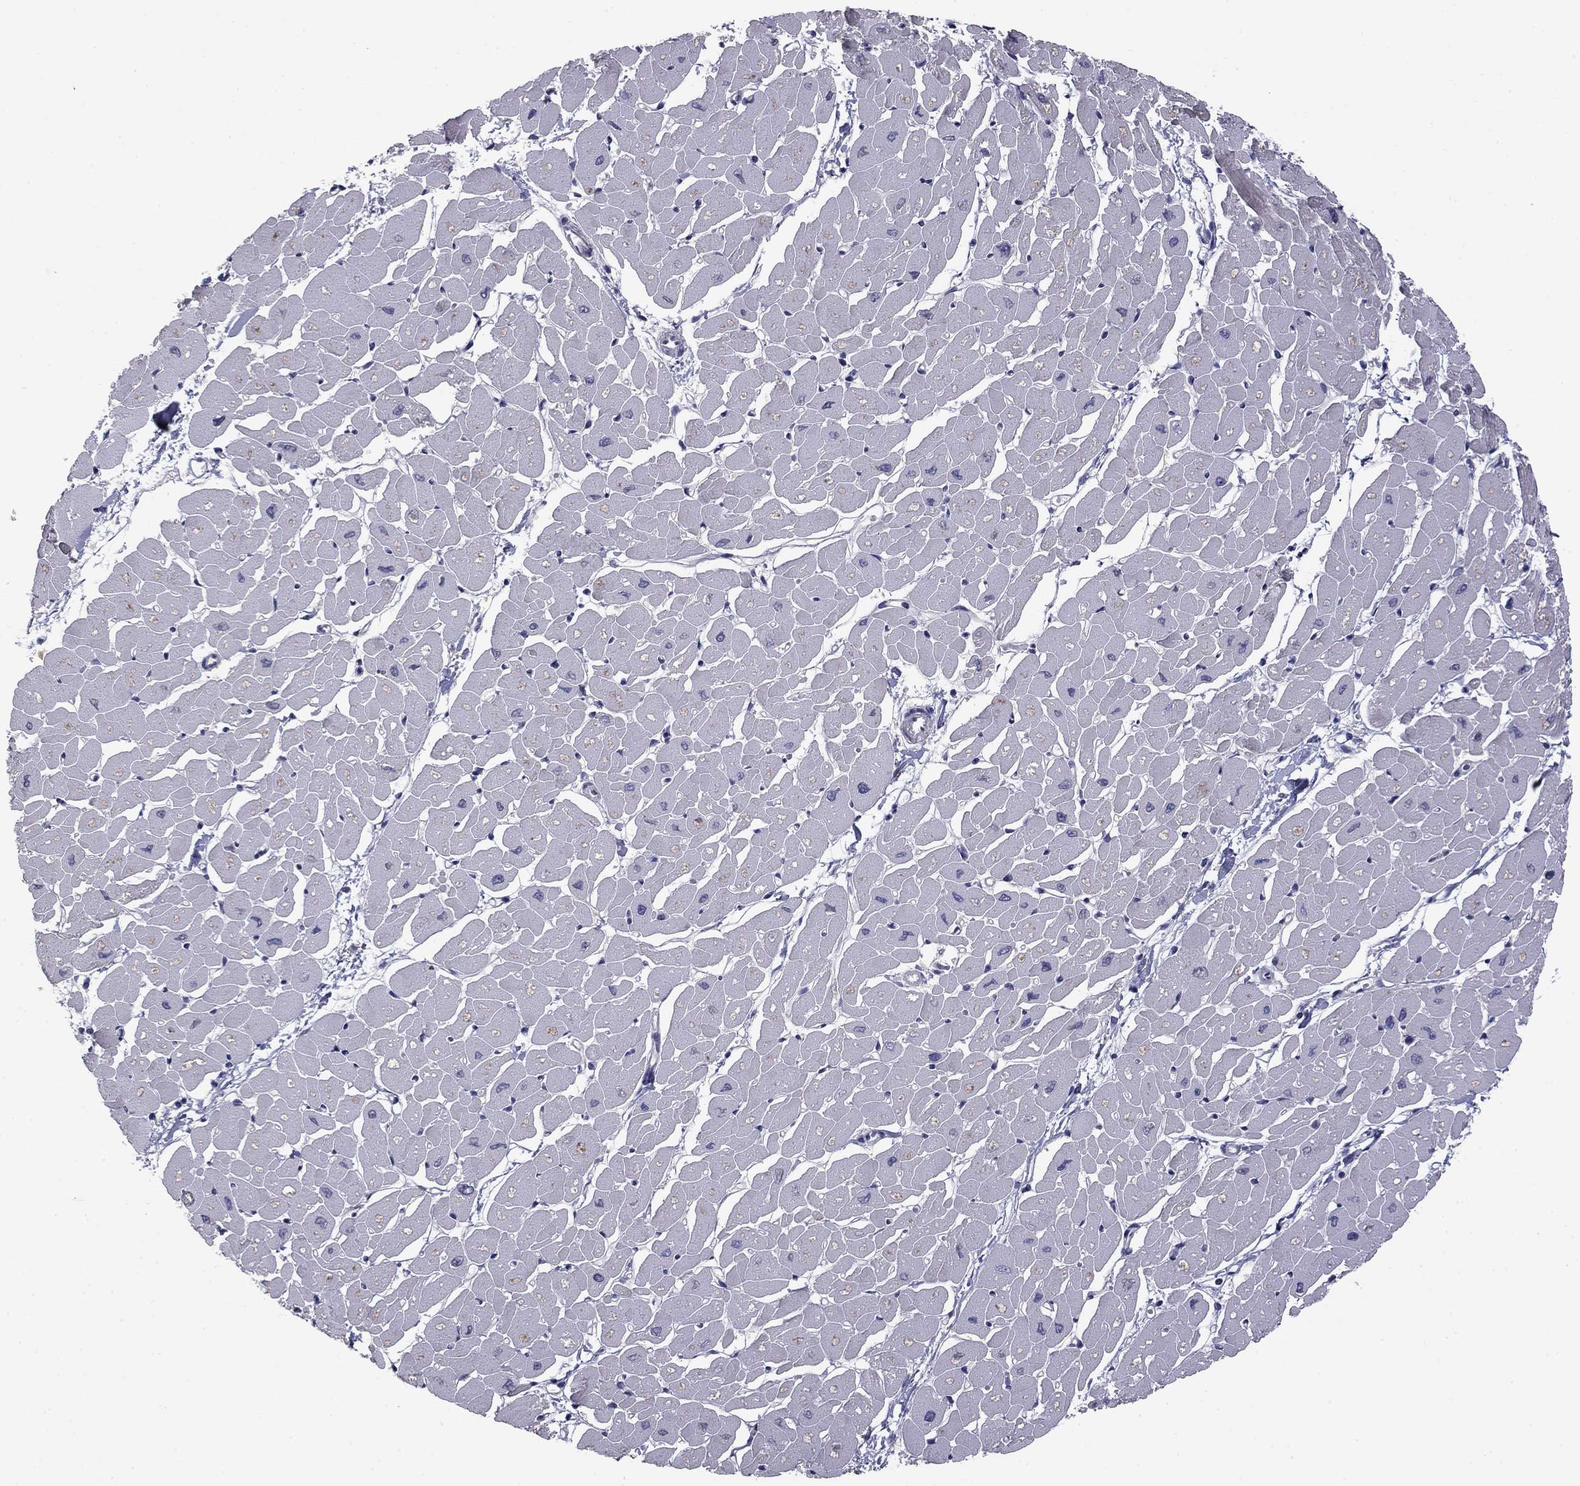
{"staining": {"intensity": "negative", "quantity": "none", "location": "none"}, "tissue": "heart muscle", "cell_type": "Cardiomyocytes", "image_type": "normal", "snomed": [{"axis": "morphology", "description": "Normal tissue, NOS"}, {"axis": "topography", "description": "Heart"}], "caption": "IHC photomicrograph of normal human heart muscle stained for a protein (brown), which displays no expression in cardiomyocytes. (Stains: DAB immunohistochemistry with hematoxylin counter stain, Microscopy: brightfield microscopy at high magnification).", "gene": "PRRT2", "patient": {"sex": "male", "age": 57}}